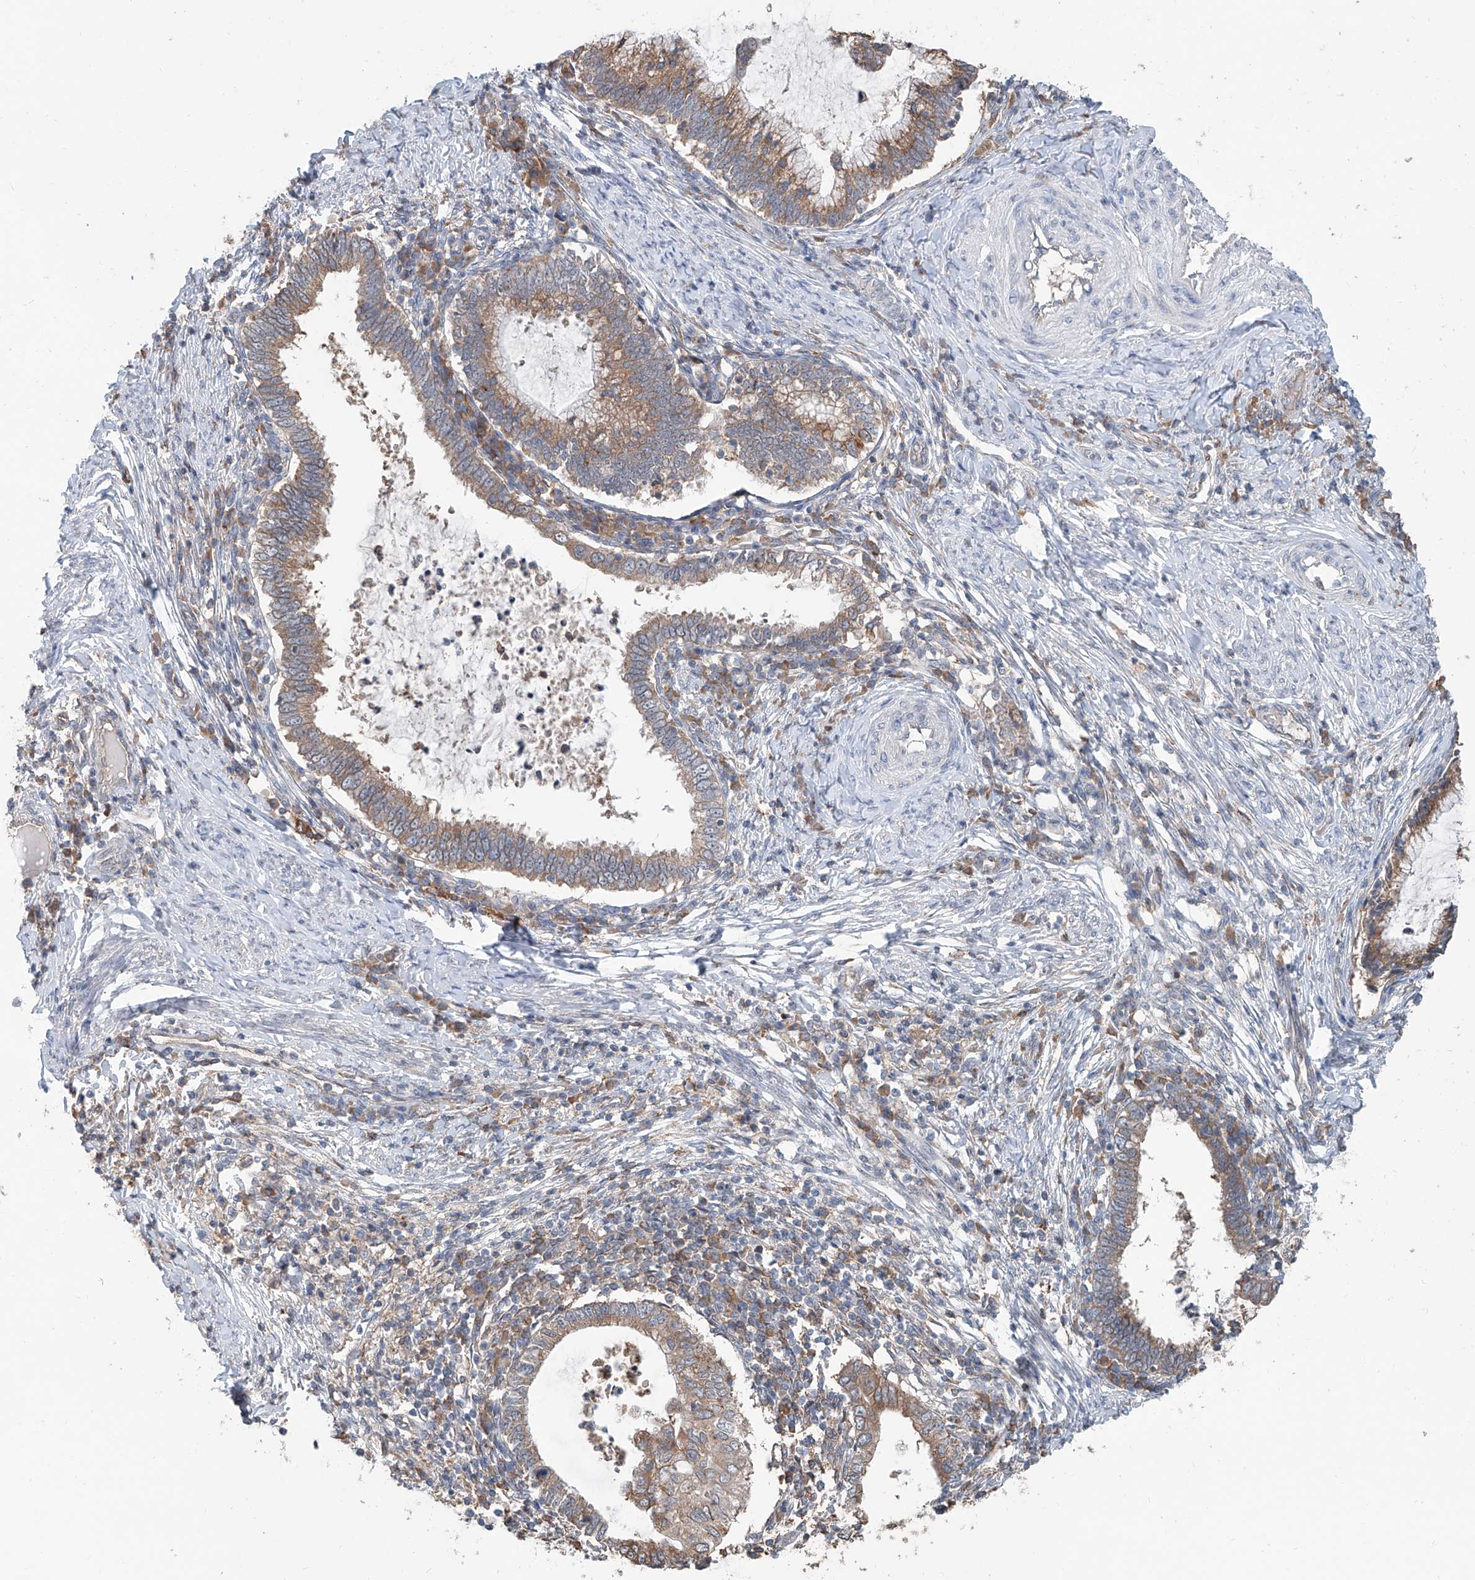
{"staining": {"intensity": "moderate", "quantity": ">75%", "location": "cytoplasmic/membranous"}, "tissue": "cervical cancer", "cell_type": "Tumor cells", "image_type": "cancer", "snomed": [{"axis": "morphology", "description": "Adenocarcinoma, NOS"}, {"axis": "topography", "description": "Cervix"}], "caption": "Immunohistochemical staining of human cervical adenocarcinoma displays medium levels of moderate cytoplasmic/membranous protein staining in about >75% of tumor cells. Nuclei are stained in blue.", "gene": "KCNK10", "patient": {"sex": "female", "age": 36}}